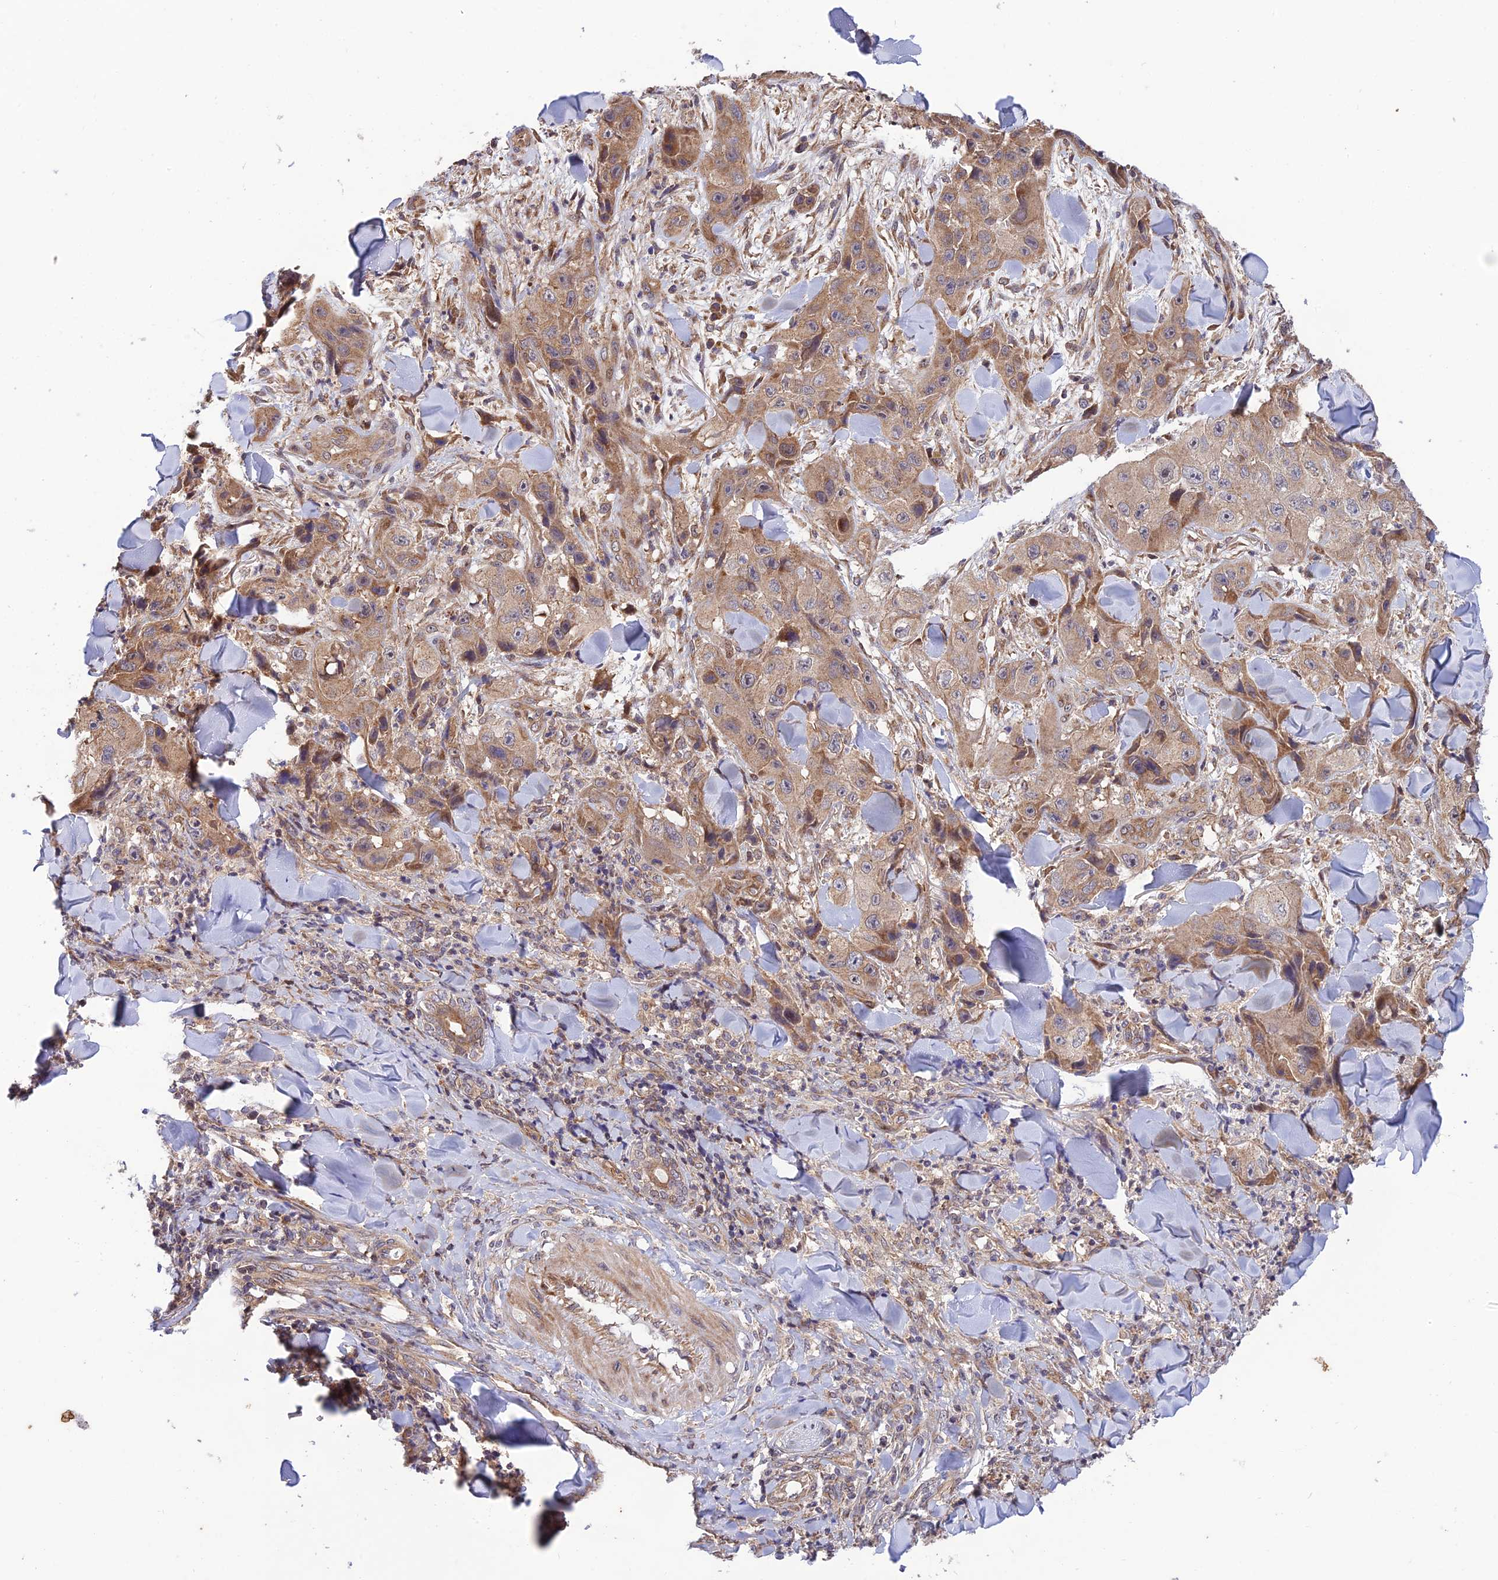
{"staining": {"intensity": "moderate", "quantity": "25%-75%", "location": "cytoplasmic/membranous"}, "tissue": "skin cancer", "cell_type": "Tumor cells", "image_type": "cancer", "snomed": [{"axis": "morphology", "description": "Squamous cell carcinoma, NOS"}, {"axis": "topography", "description": "Skin"}, {"axis": "topography", "description": "Subcutis"}], "caption": "Immunohistochemistry image of human skin cancer stained for a protein (brown), which displays medium levels of moderate cytoplasmic/membranous staining in about 25%-75% of tumor cells.", "gene": "PLEKHG2", "patient": {"sex": "male", "age": 73}}